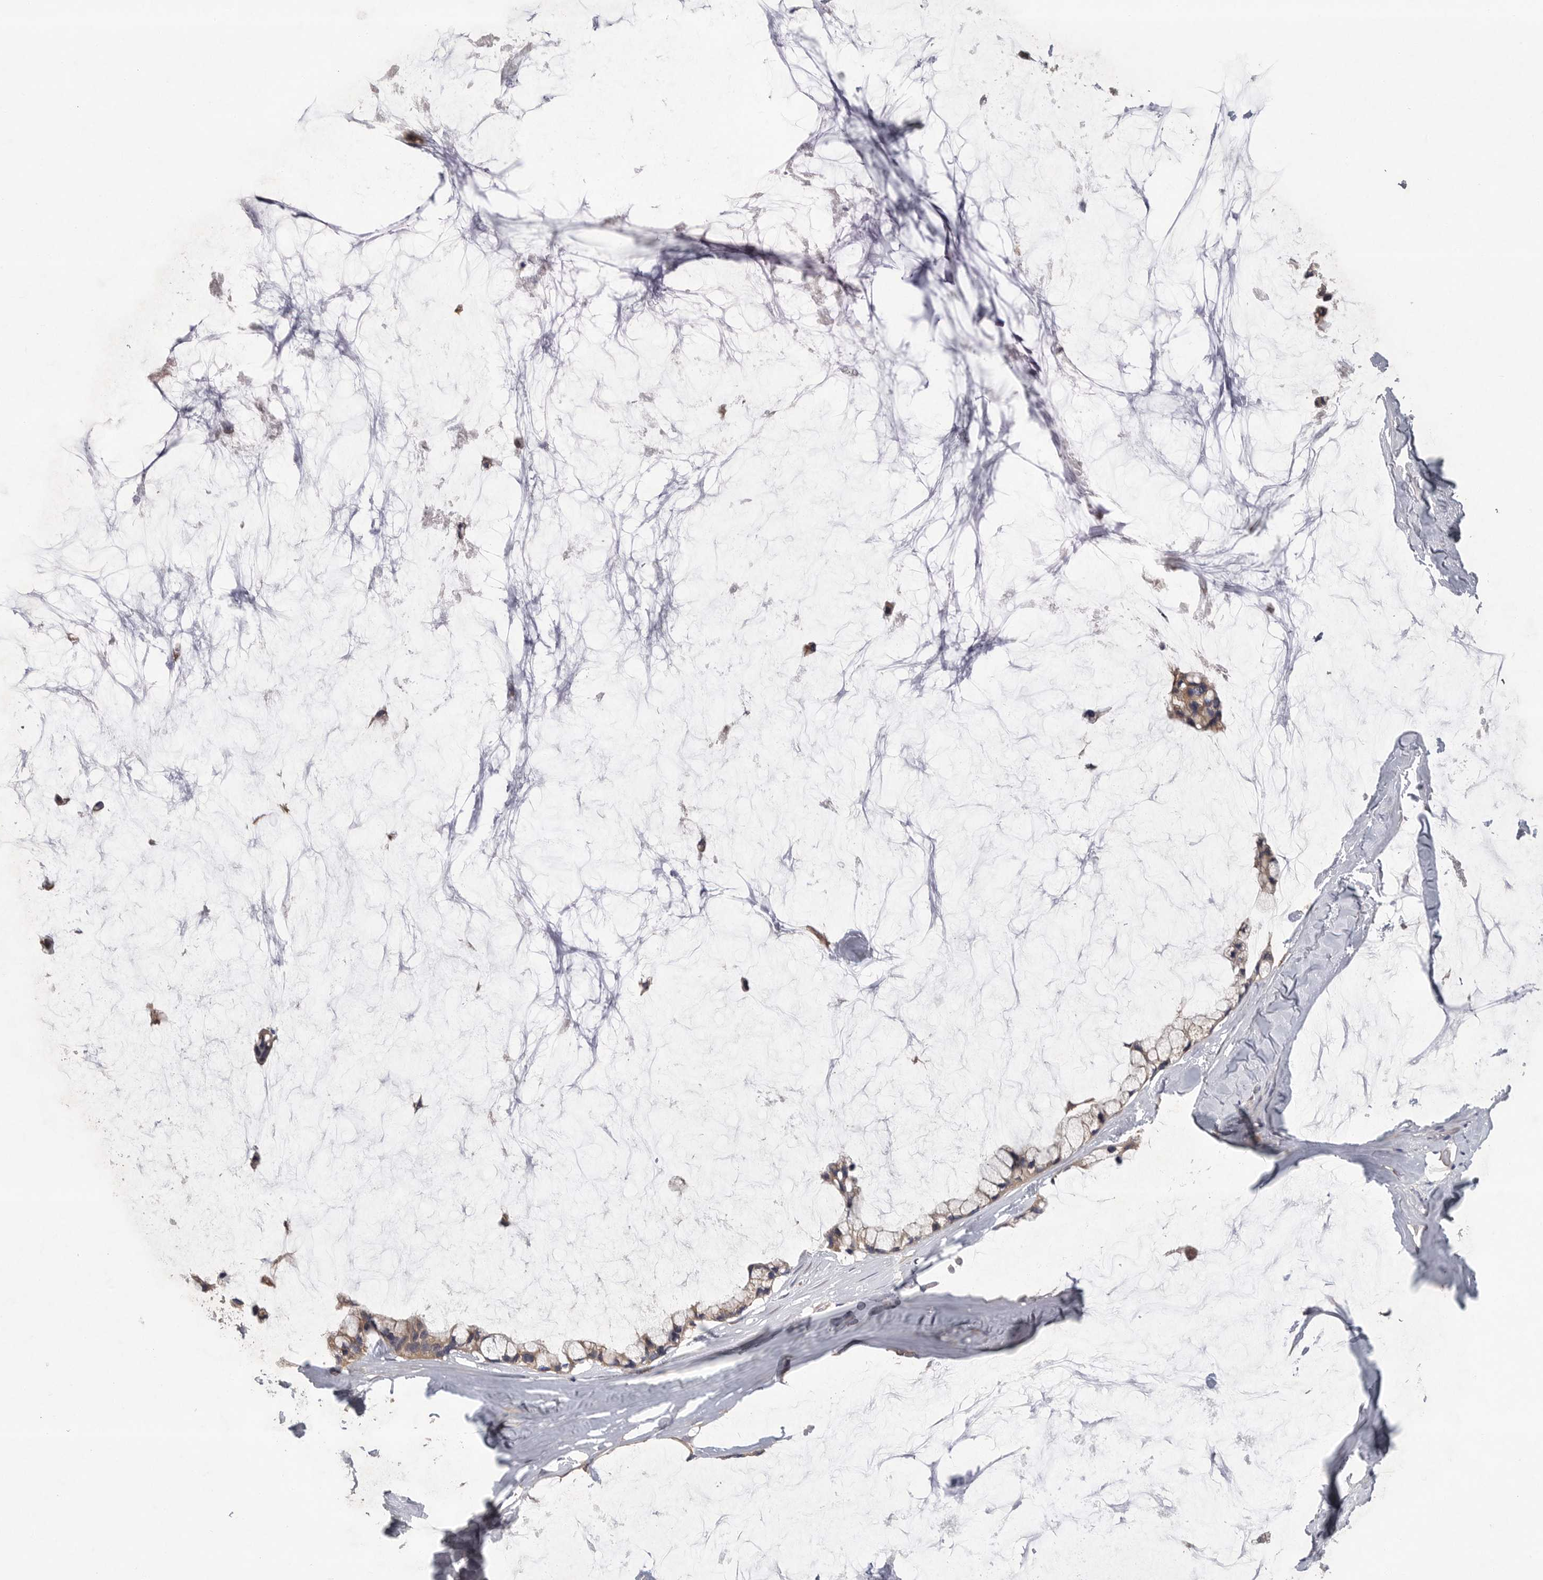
{"staining": {"intensity": "weak", "quantity": ">75%", "location": "cytoplasmic/membranous"}, "tissue": "ovarian cancer", "cell_type": "Tumor cells", "image_type": "cancer", "snomed": [{"axis": "morphology", "description": "Cystadenocarcinoma, mucinous, NOS"}, {"axis": "topography", "description": "Ovary"}], "caption": "DAB (3,3'-diaminobenzidine) immunohistochemical staining of ovarian cancer (mucinous cystadenocarcinoma) displays weak cytoplasmic/membranous protein expression in about >75% of tumor cells.", "gene": "OXR1", "patient": {"sex": "female", "age": 39}}